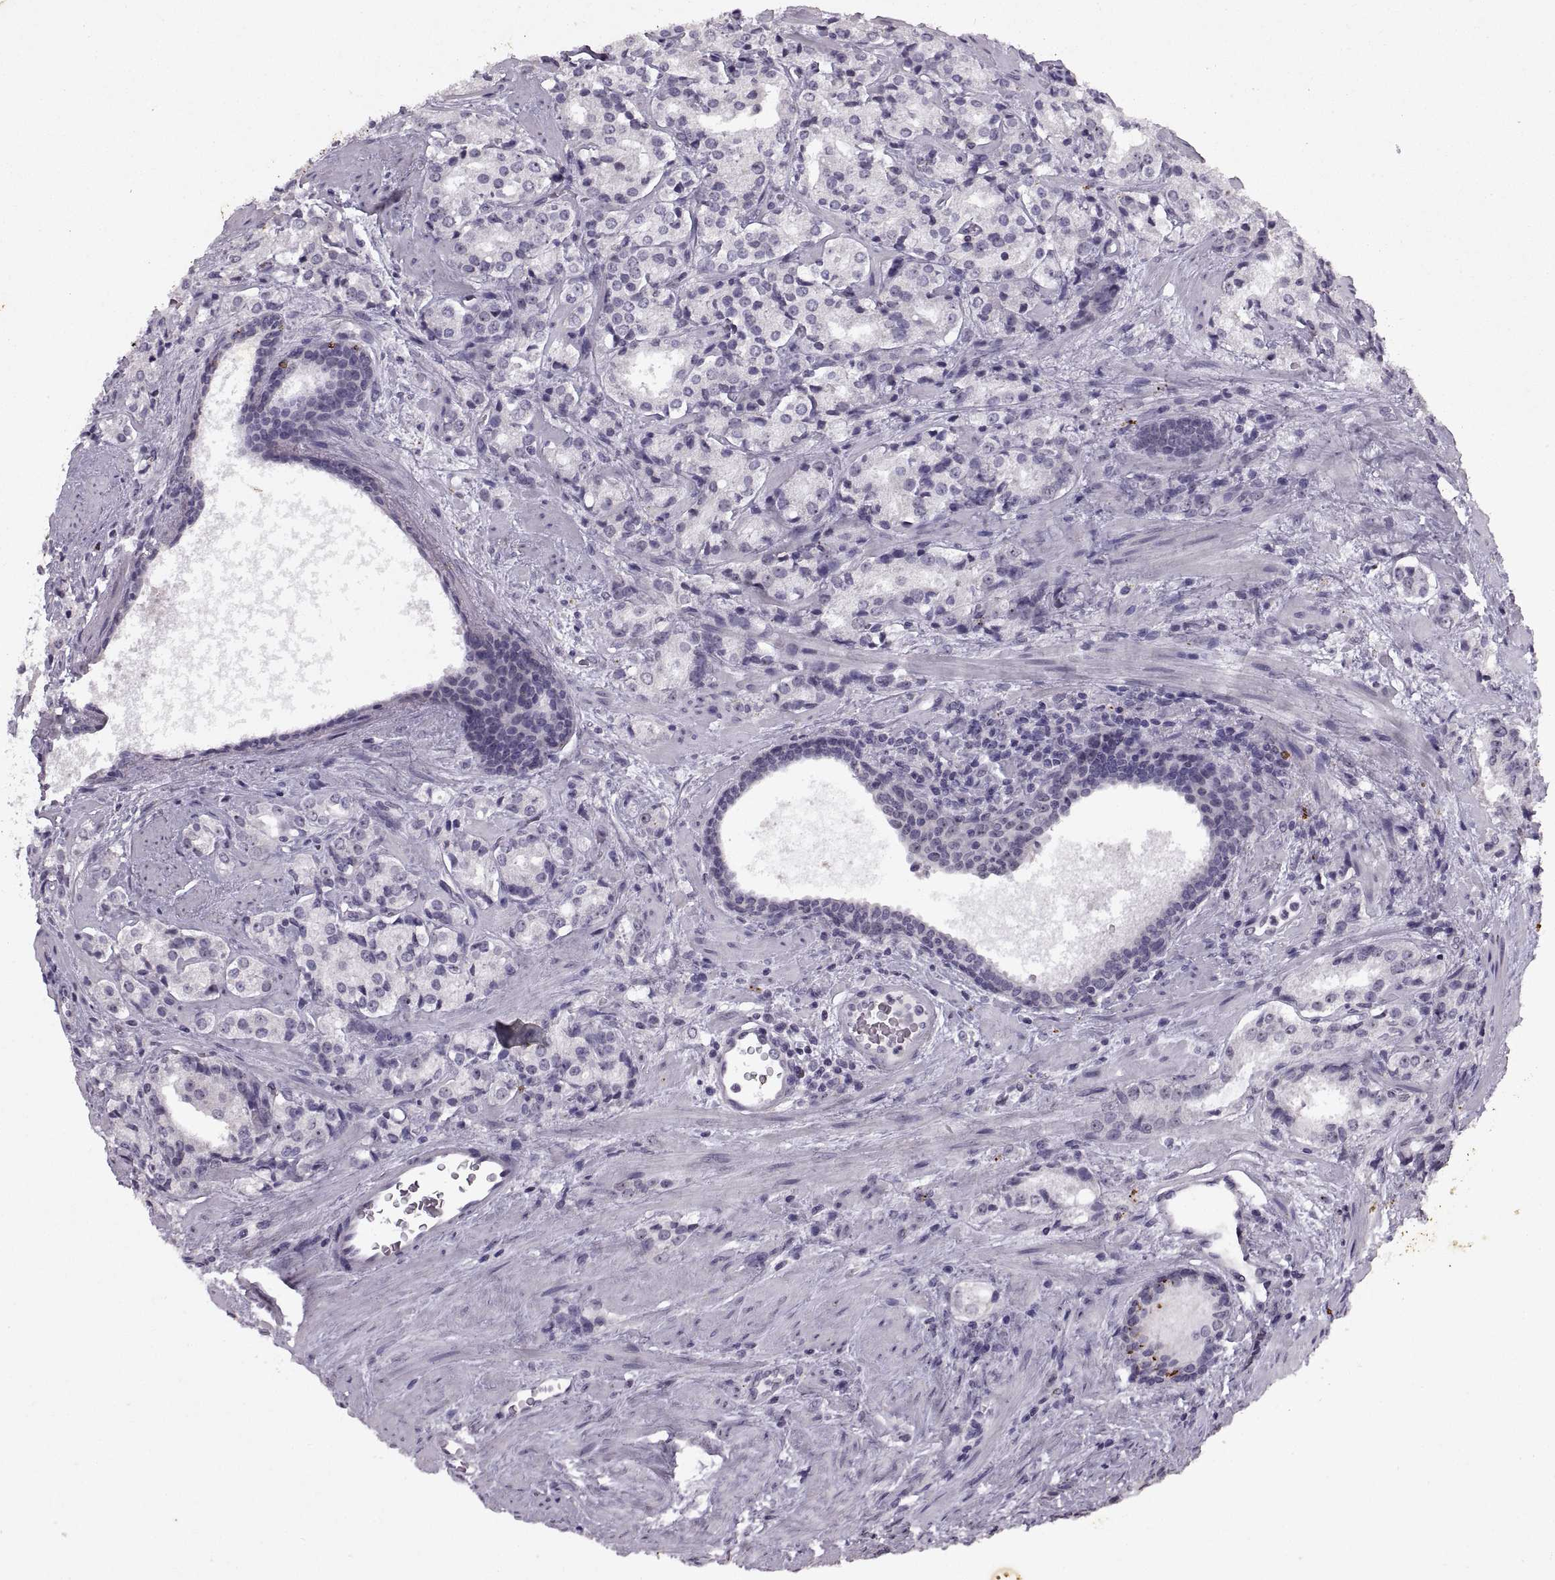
{"staining": {"intensity": "negative", "quantity": "none", "location": "none"}, "tissue": "prostate cancer", "cell_type": "Tumor cells", "image_type": "cancer", "snomed": [{"axis": "morphology", "description": "Adenocarcinoma, Low grade"}, {"axis": "topography", "description": "Prostate"}], "caption": "High power microscopy histopathology image of an immunohistochemistry micrograph of prostate cancer (low-grade adenocarcinoma), revealing no significant positivity in tumor cells.", "gene": "SINHCAF", "patient": {"sex": "male", "age": 56}}